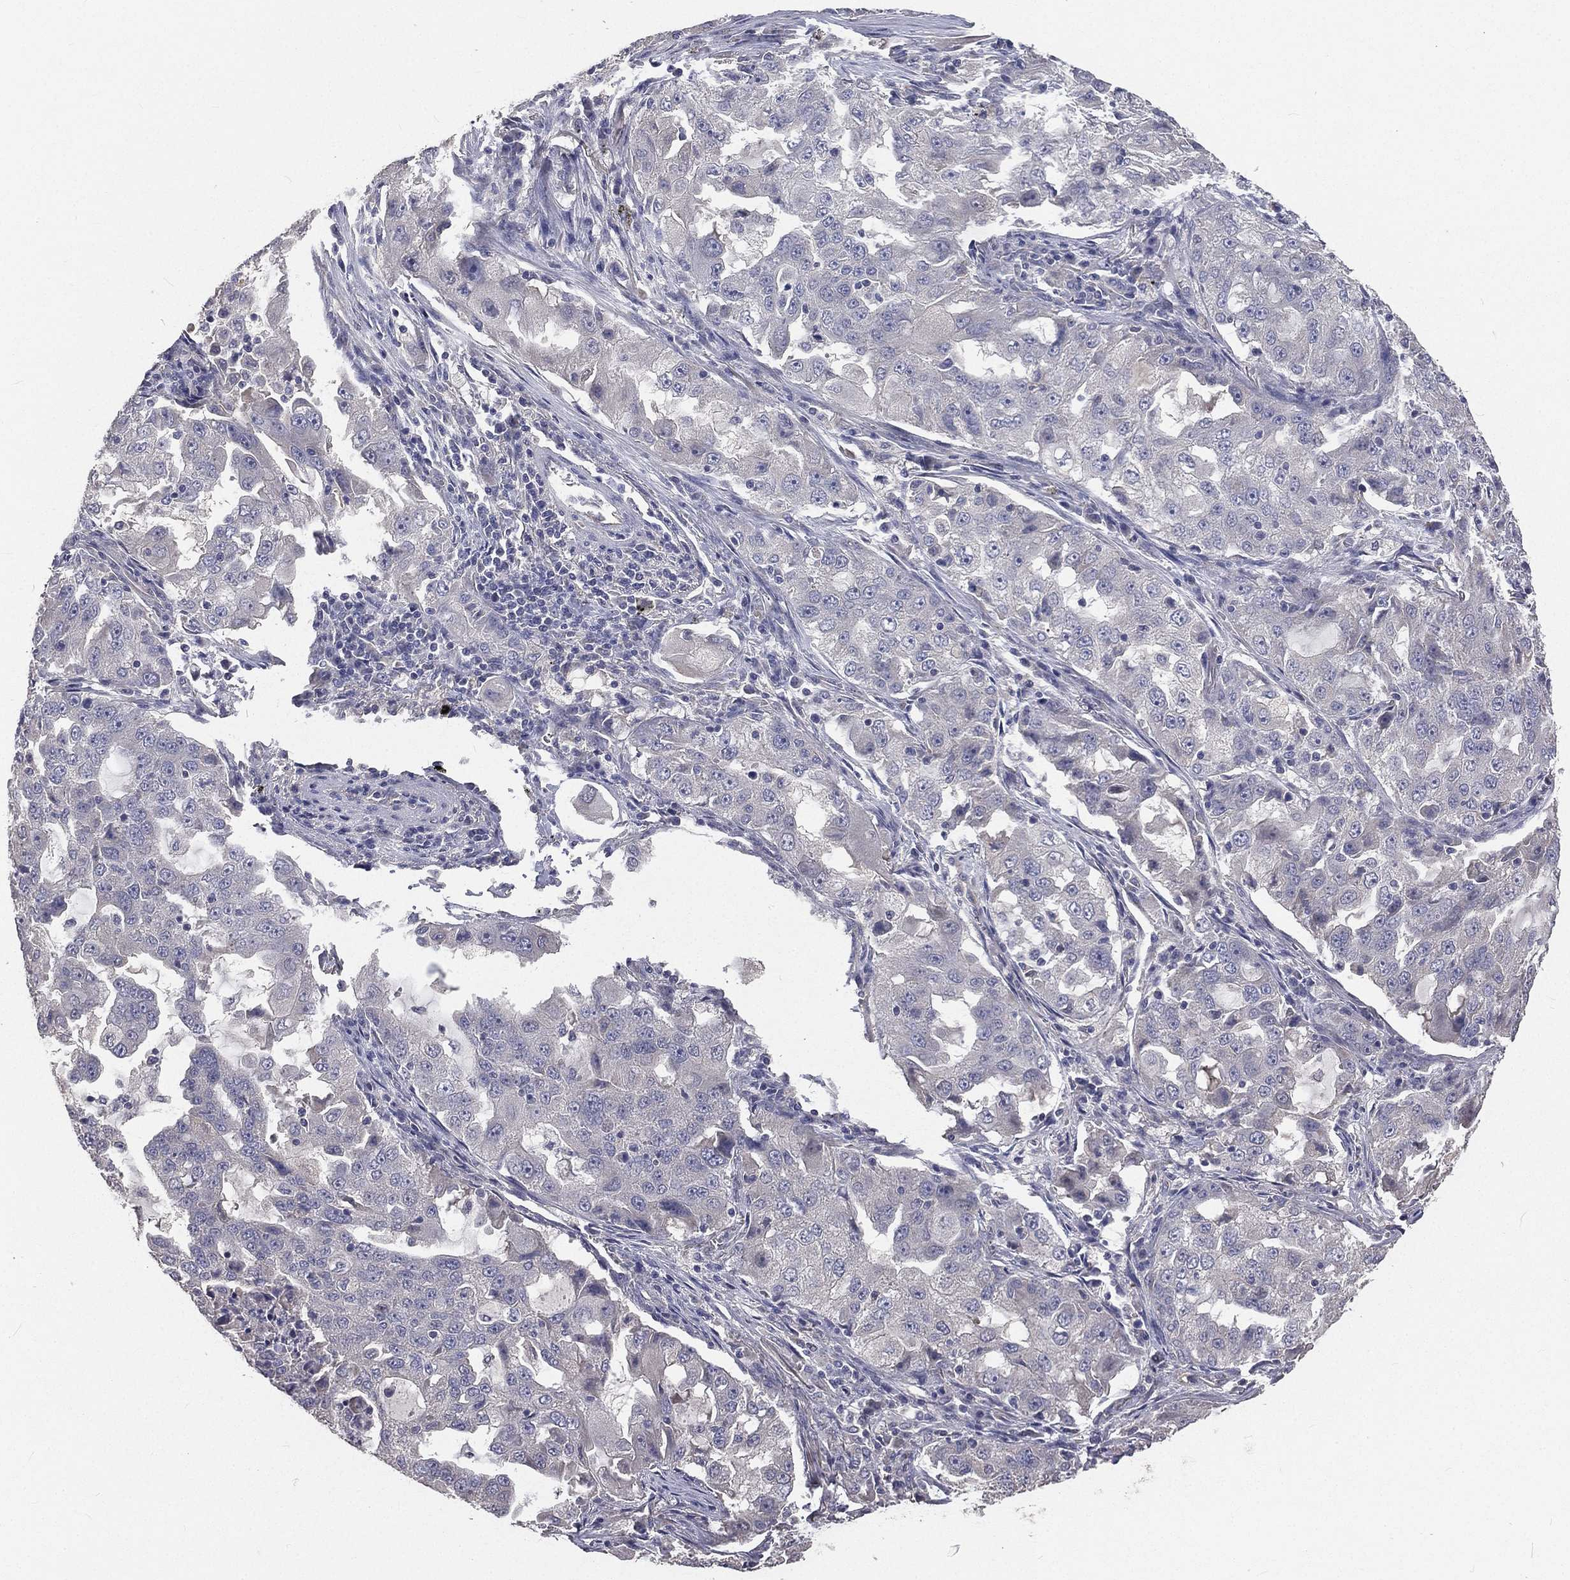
{"staining": {"intensity": "negative", "quantity": "none", "location": "none"}, "tissue": "lung cancer", "cell_type": "Tumor cells", "image_type": "cancer", "snomed": [{"axis": "morphology", "description": "Adenocarcinoma, NOS"}, {"axis": "topography", "description": "Lung"}], "caption": "A histopathology image of adenocarcinoma (lung) stained for a protein shows no brown staining in tumor cells.", "gene": "CROCC", "patient": {"sex": "female", "age": 61}}